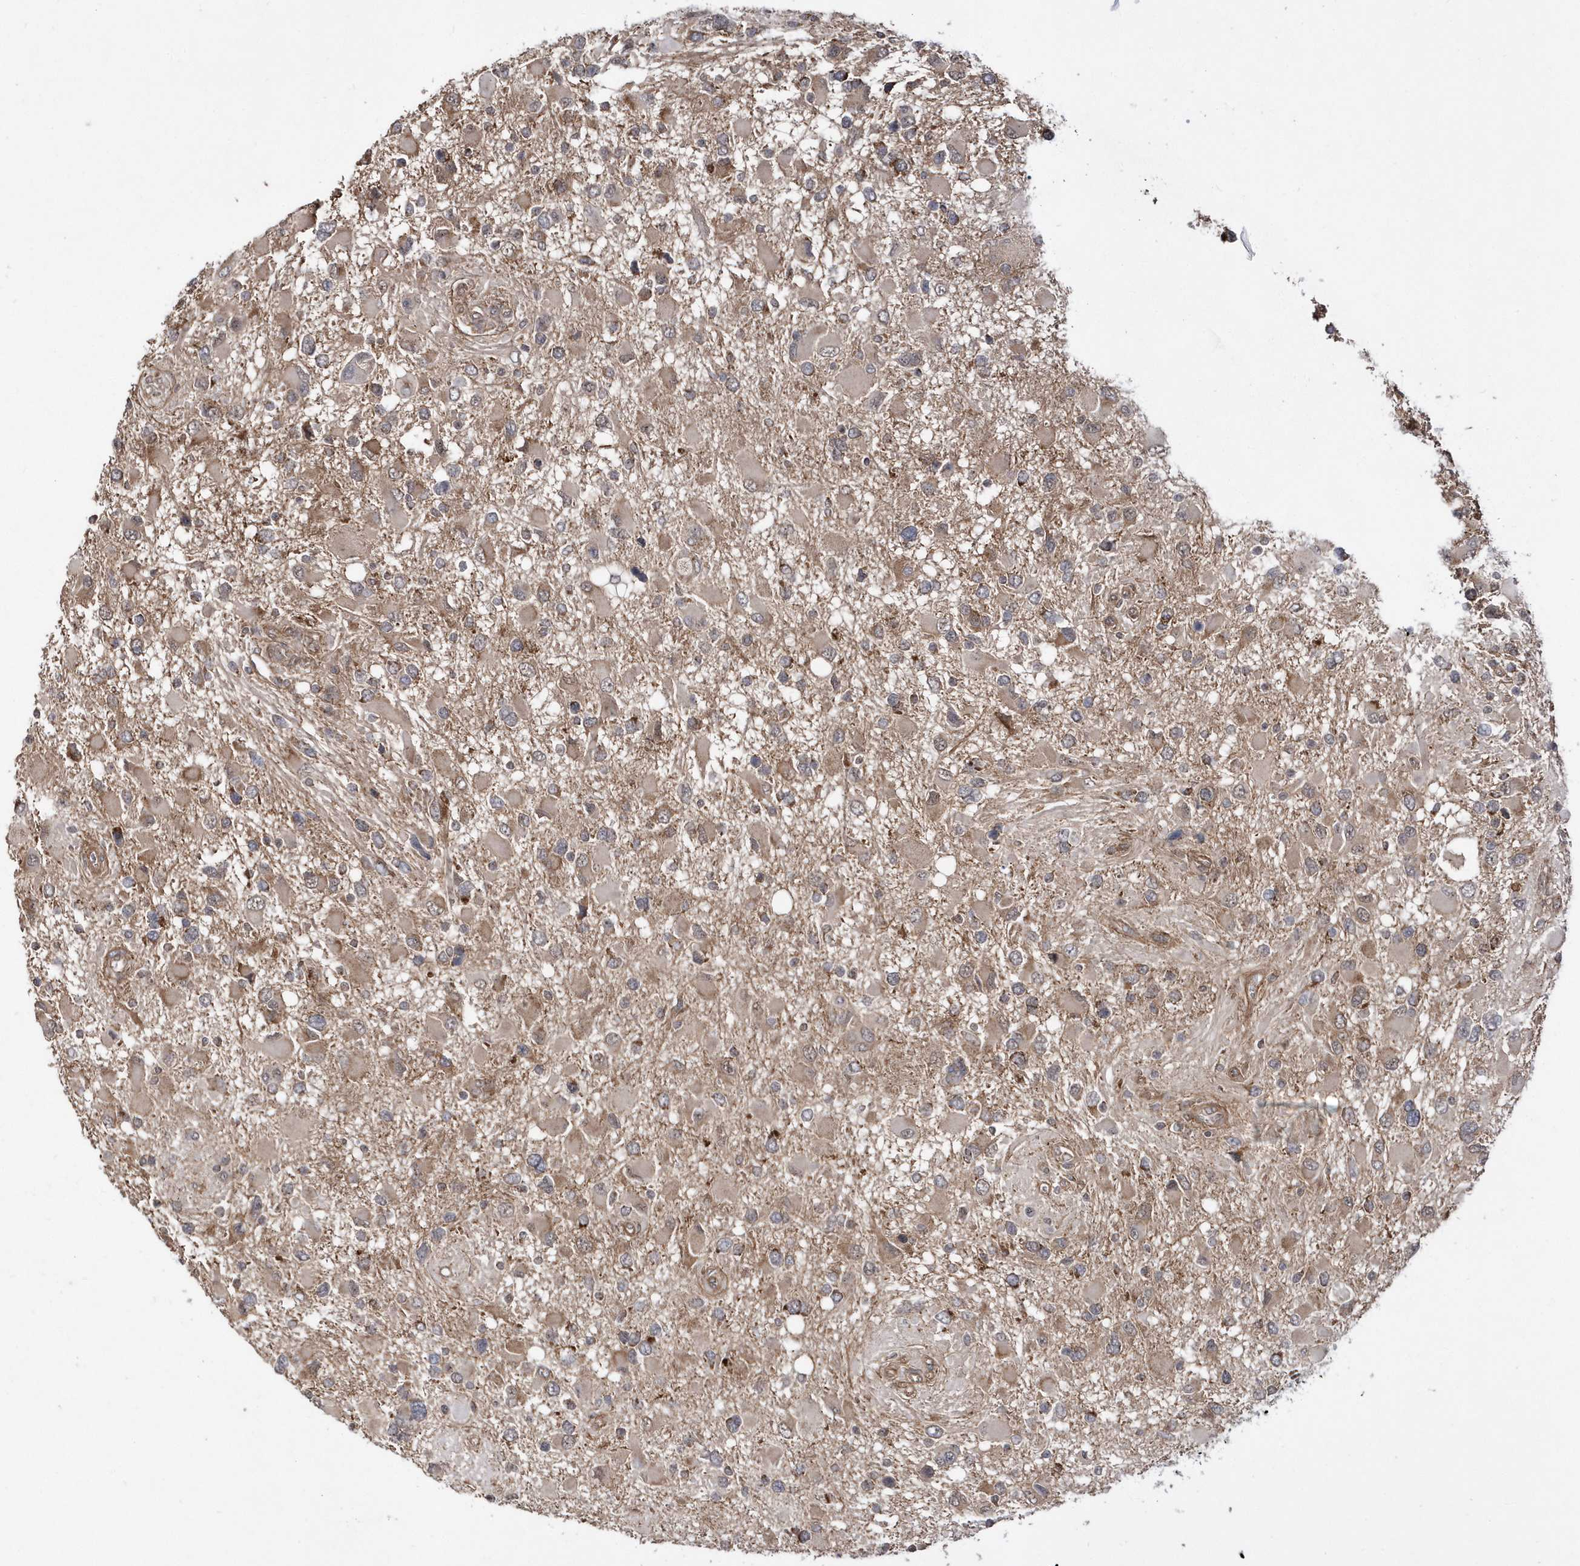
{"staining": {"intensity": "weak", "quantity": "25%-75%", "location": "cytoplasmic/membranous"}, "tissue": "glioma", "cell_type": "Tumor cells", "image_type": "cancer", "snomed": [{"axis": "morphology", "description": "Glioma, malignant, High grade"}, {"axis": "topography", "description": "Brain"}], "caption": "Tumor cells display weak cytoplasmic/membranous expression in approximately 25%-75% of cells in glioma. (DAB IHC with brightfield microscopy, high magnification).", "gene": "DALRD3", "patient": {"sex": "male", "age": 53}}